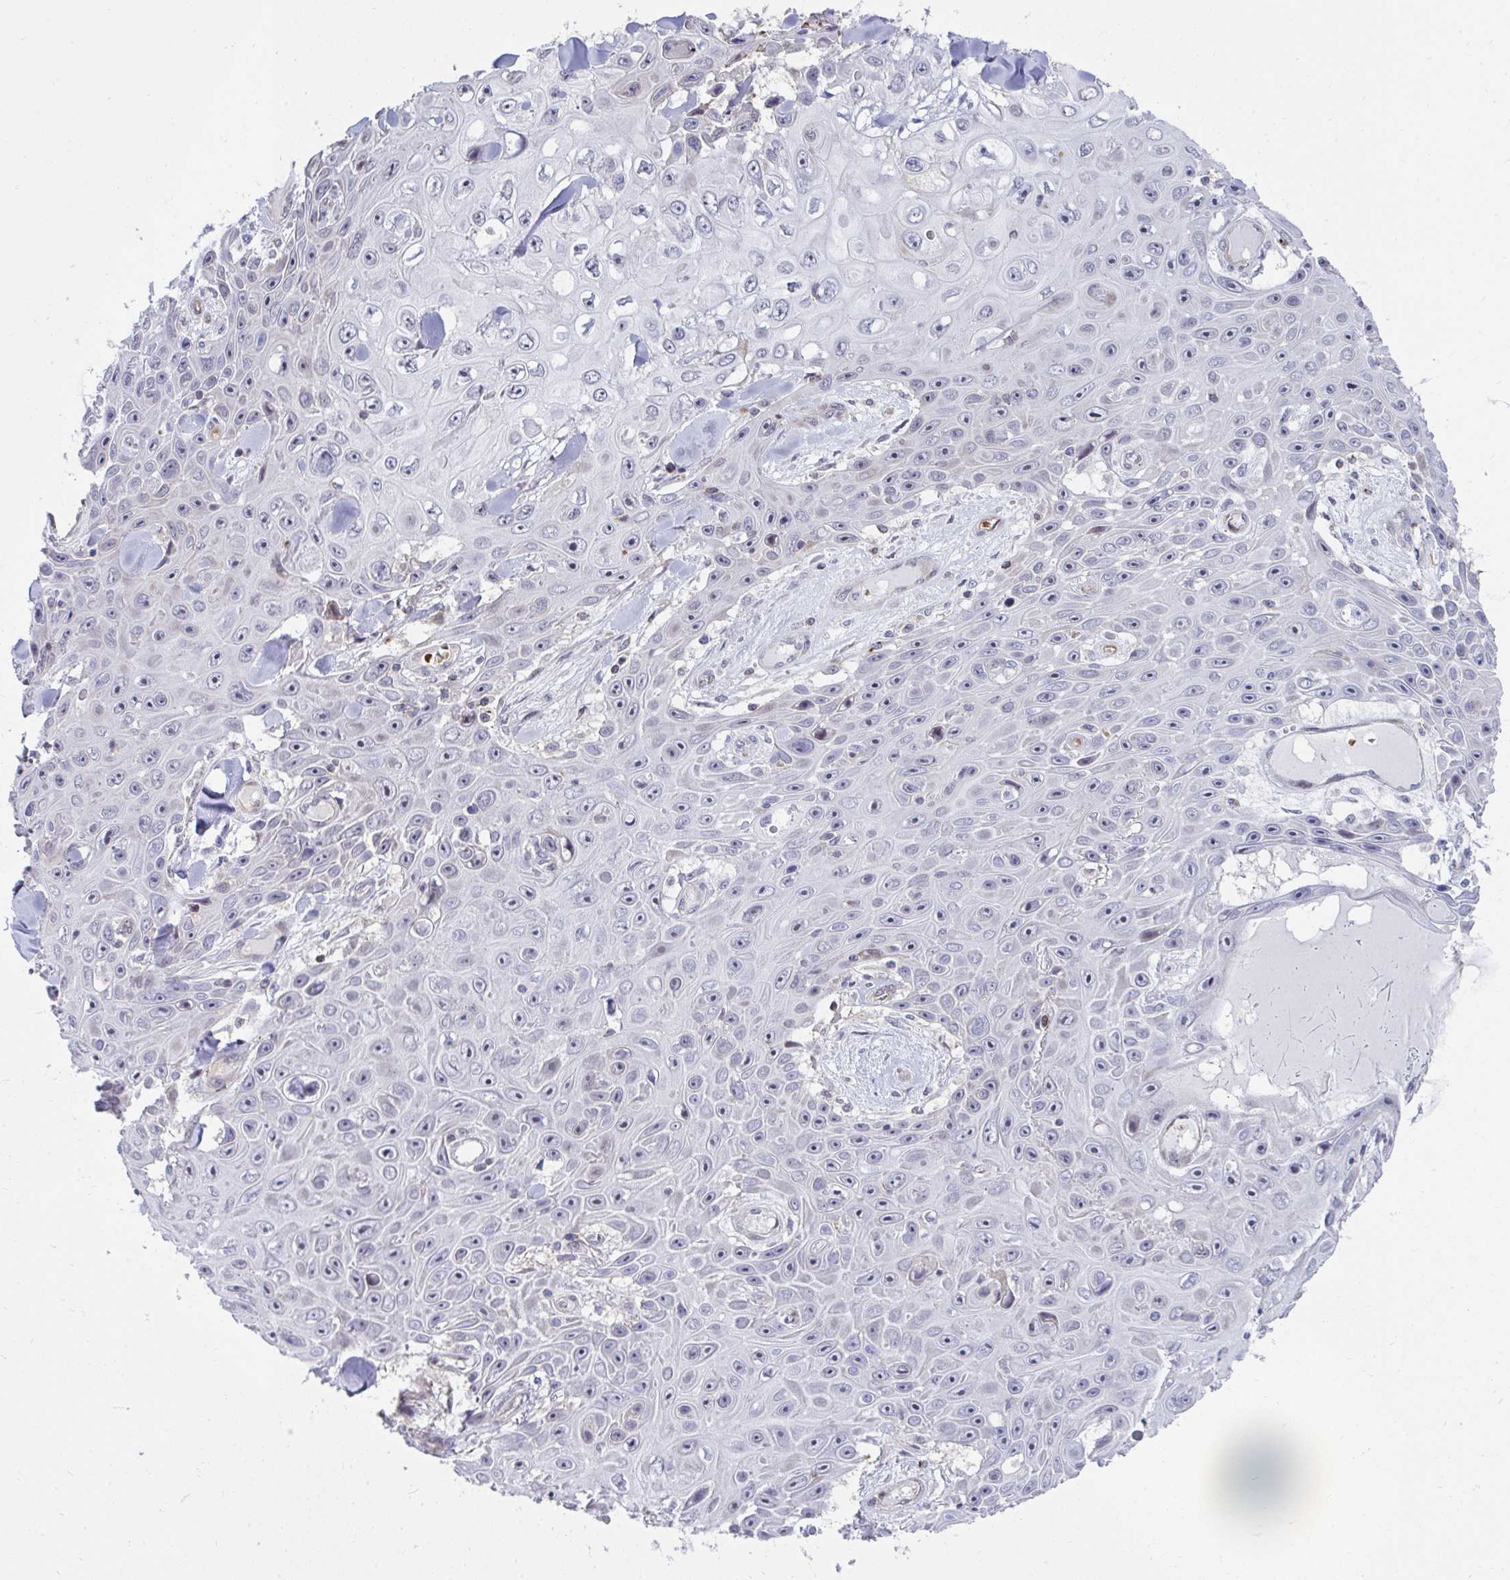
{"staining": {"intensity": "negative", "quantity": "none", "location": "none"}, "tissue": "skin cancer", "cell_type": "Tumor cells", "image_type": "cancer", "snomed": [{"axis": "morphology", "description": "Squamous cell carcinoma, NOS"}, {"axis": "topography", "description": "Skin"}], "caption": "Tumor cells are negative for protein expression in human squamous cell carcinoma (skin).", "gene": "FOXN3", "patient": {"sex": "male", "age": 82}}